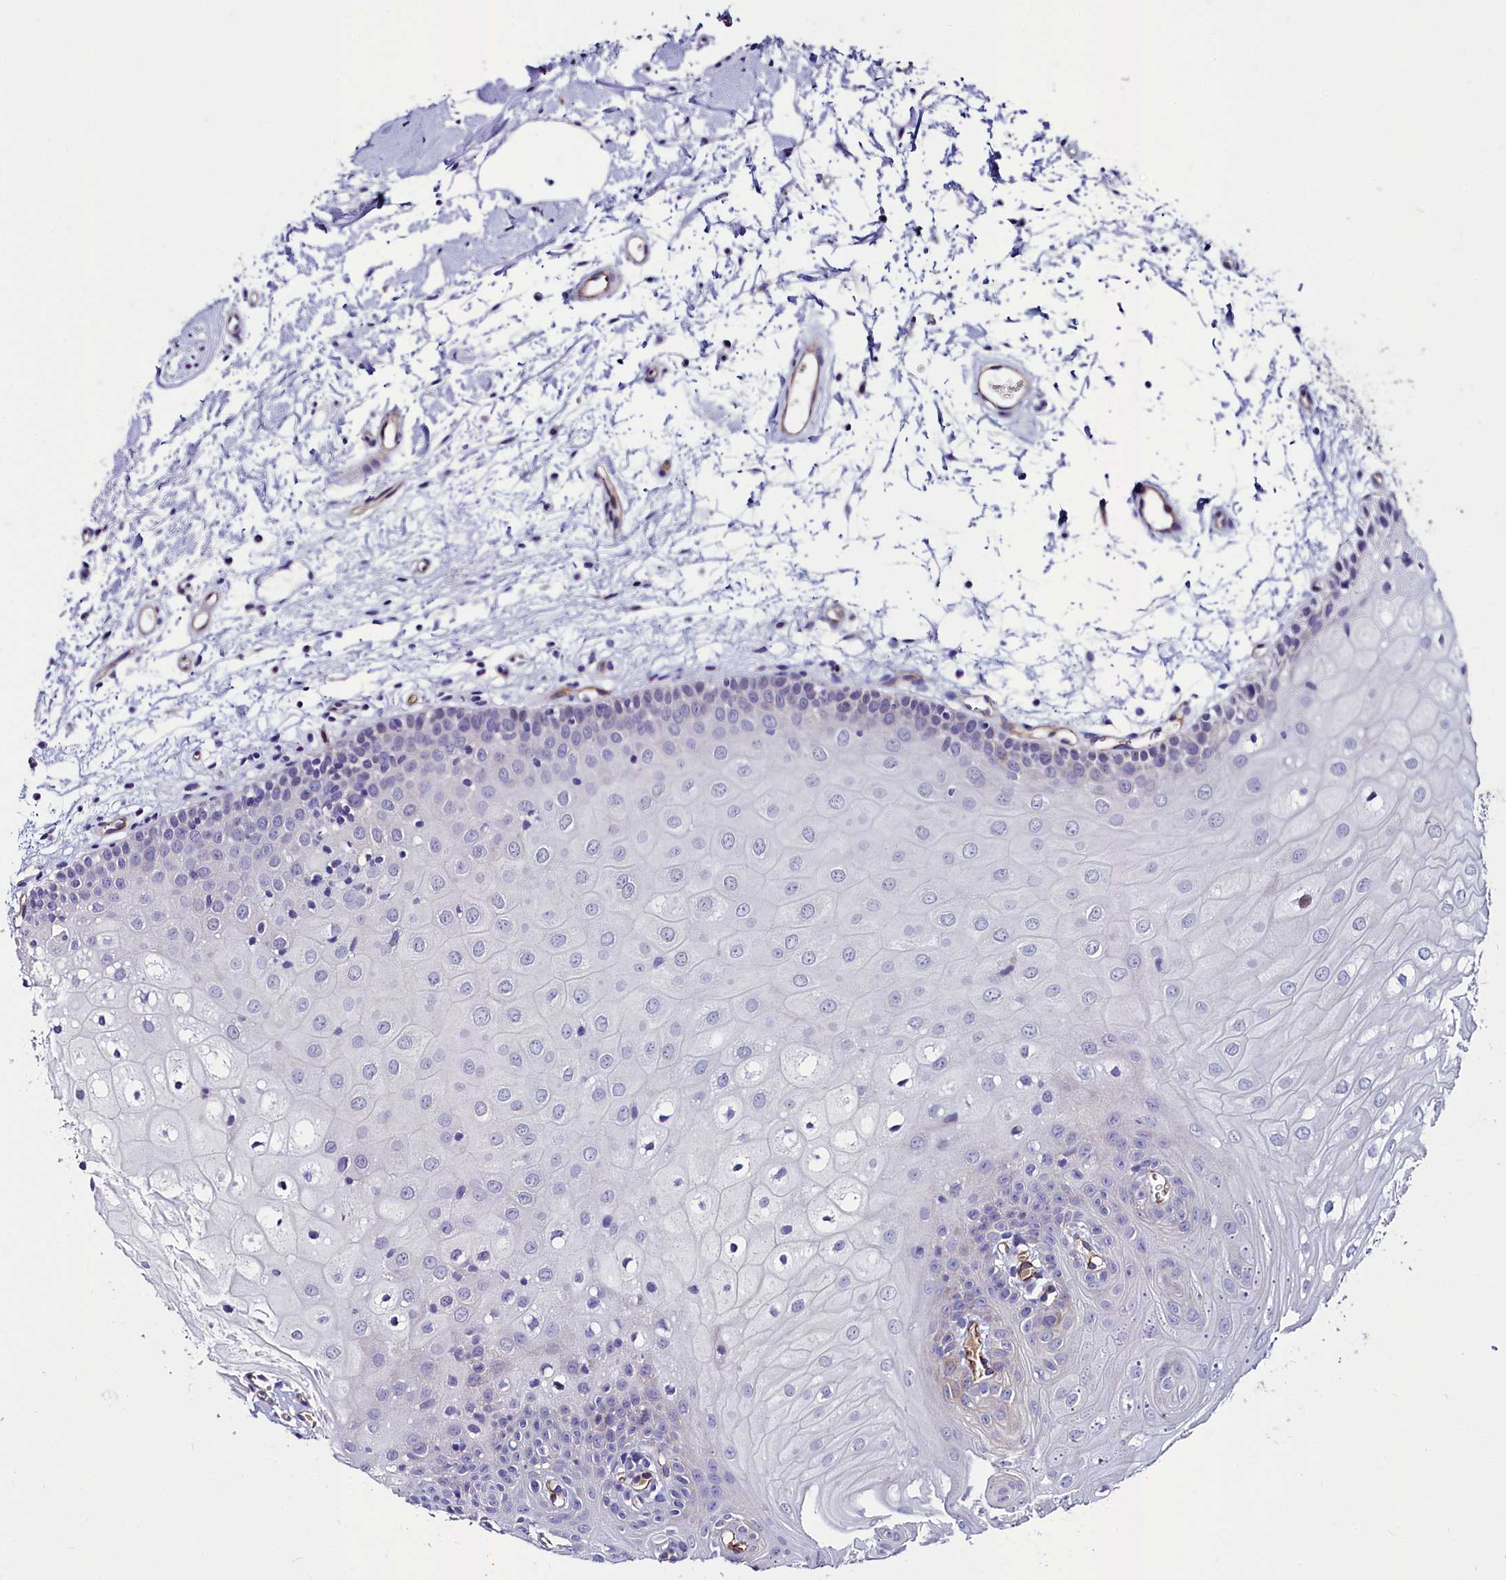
{"staining": {"intensity": "negative", "quantity": "none", "location": "none"}, "tissue": "oral mucosa", "cell_type": "Squamous epithelial cells", "image_type": "normal", "snomed": [{"axis": "morphology", "description": "Normal tissue, NOS"}, {"axis": "topography", "description": "Oral tissue"}, {"axis": "topography", "description": "Tounge, NOS"}], "caption": "Oral mucosa stained for a protein using immunohistochemistry exhibits no positivity squamous epithelial cells.", "gene": "CYP4F11", "patient": {"sex": "female", "age": 73}}